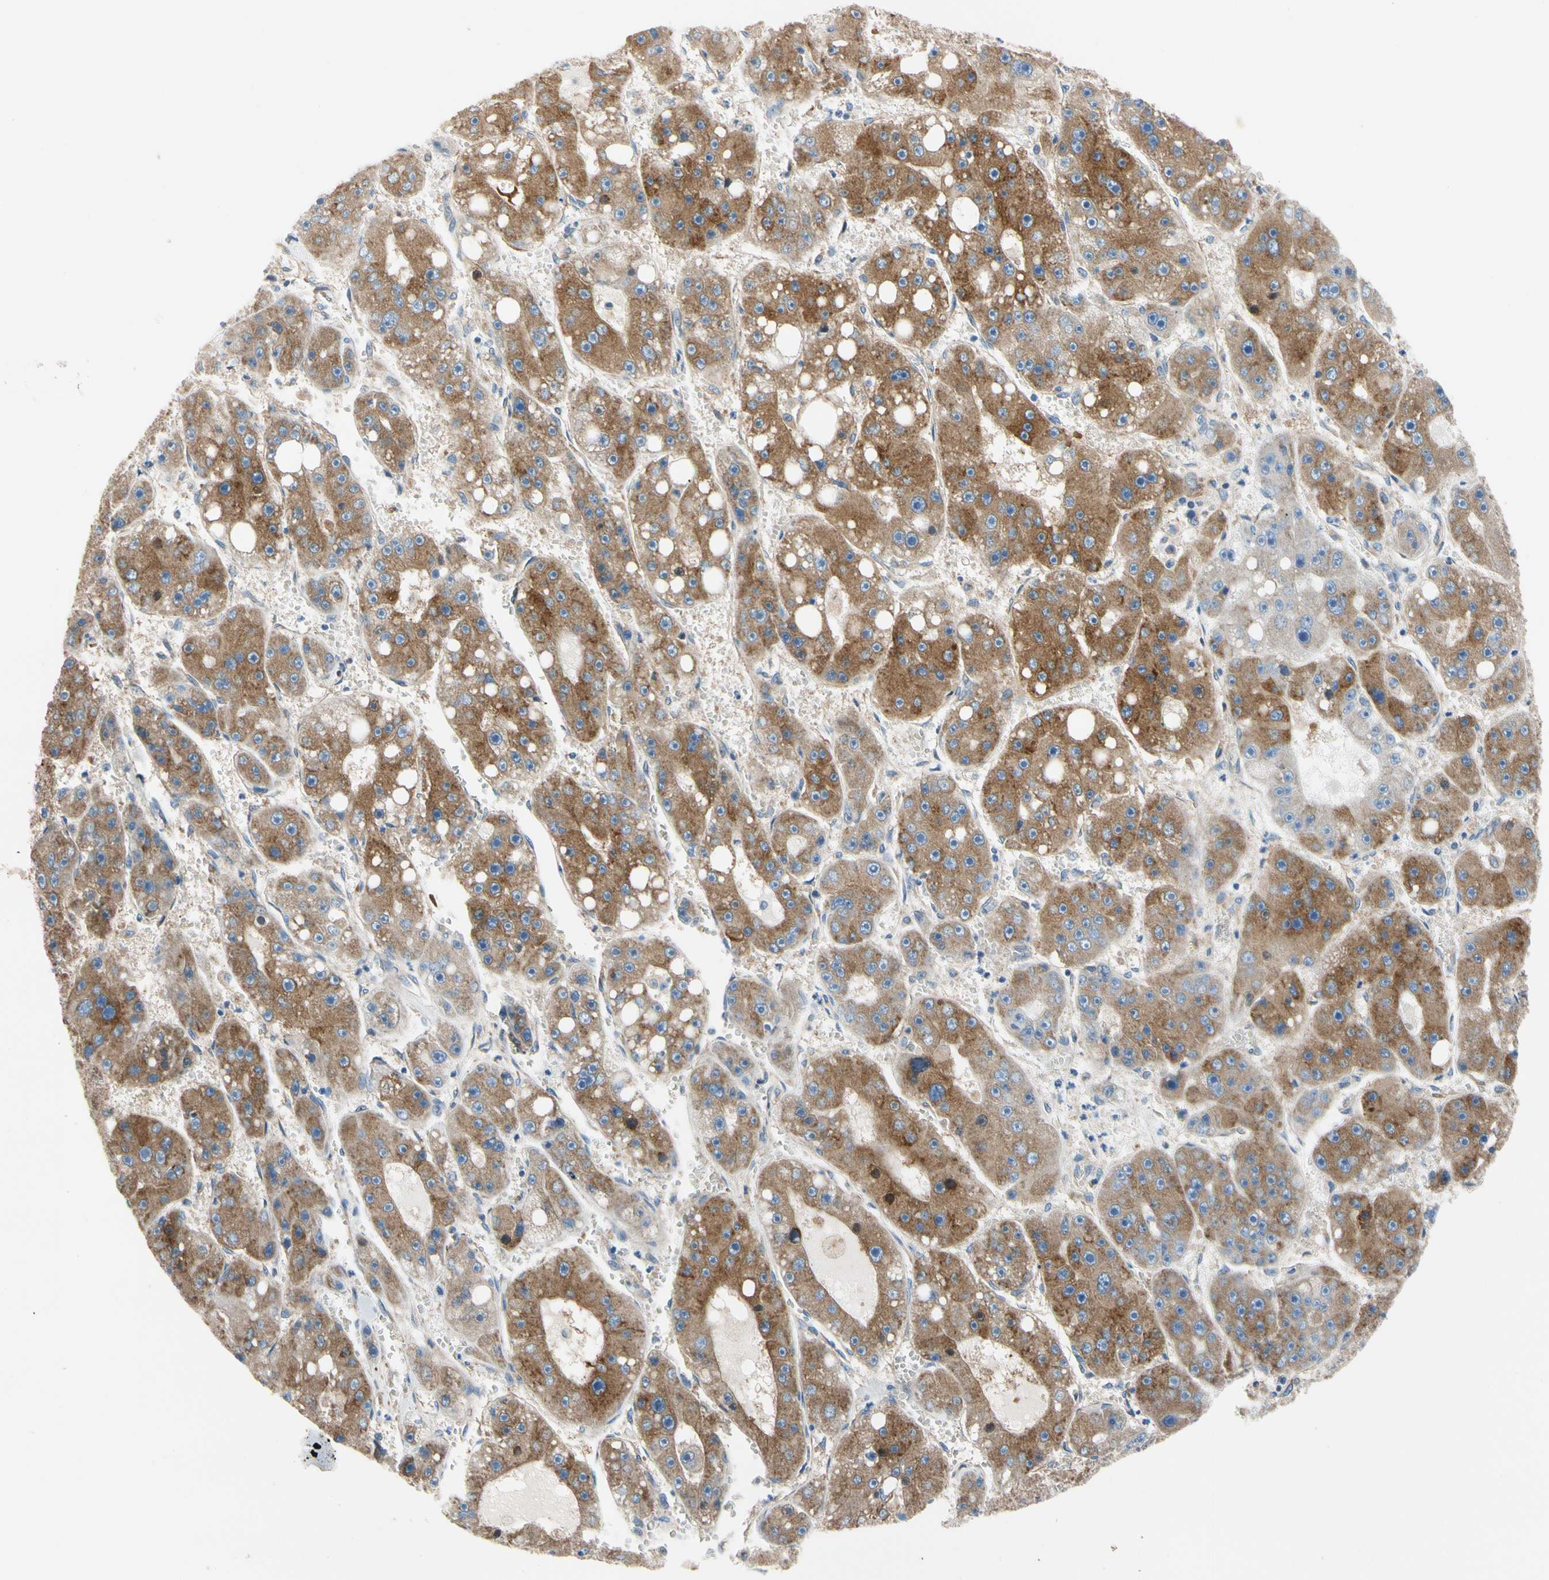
{"staining": {"intensity": "strong", "quantity": ">75%", "location": "cytoplasmic/membranous"}, "tissue": "liver cancer", "cell_type": "Tumor cells", "image_type": "cancer", "snomed": [{"axis": "morphology", "description": "Carcinoma, Hepatocellular, NOS"}, {"axis": "topography", "description": "Liver"}], "caption": "Immunohistochemical staining of liver cancer demonstrates strong cytoplasmic/membranous protein positivity in about >75% of tumor cells.", "gene": "GPHN", "patient": {"sex": "female", "age": 61}}